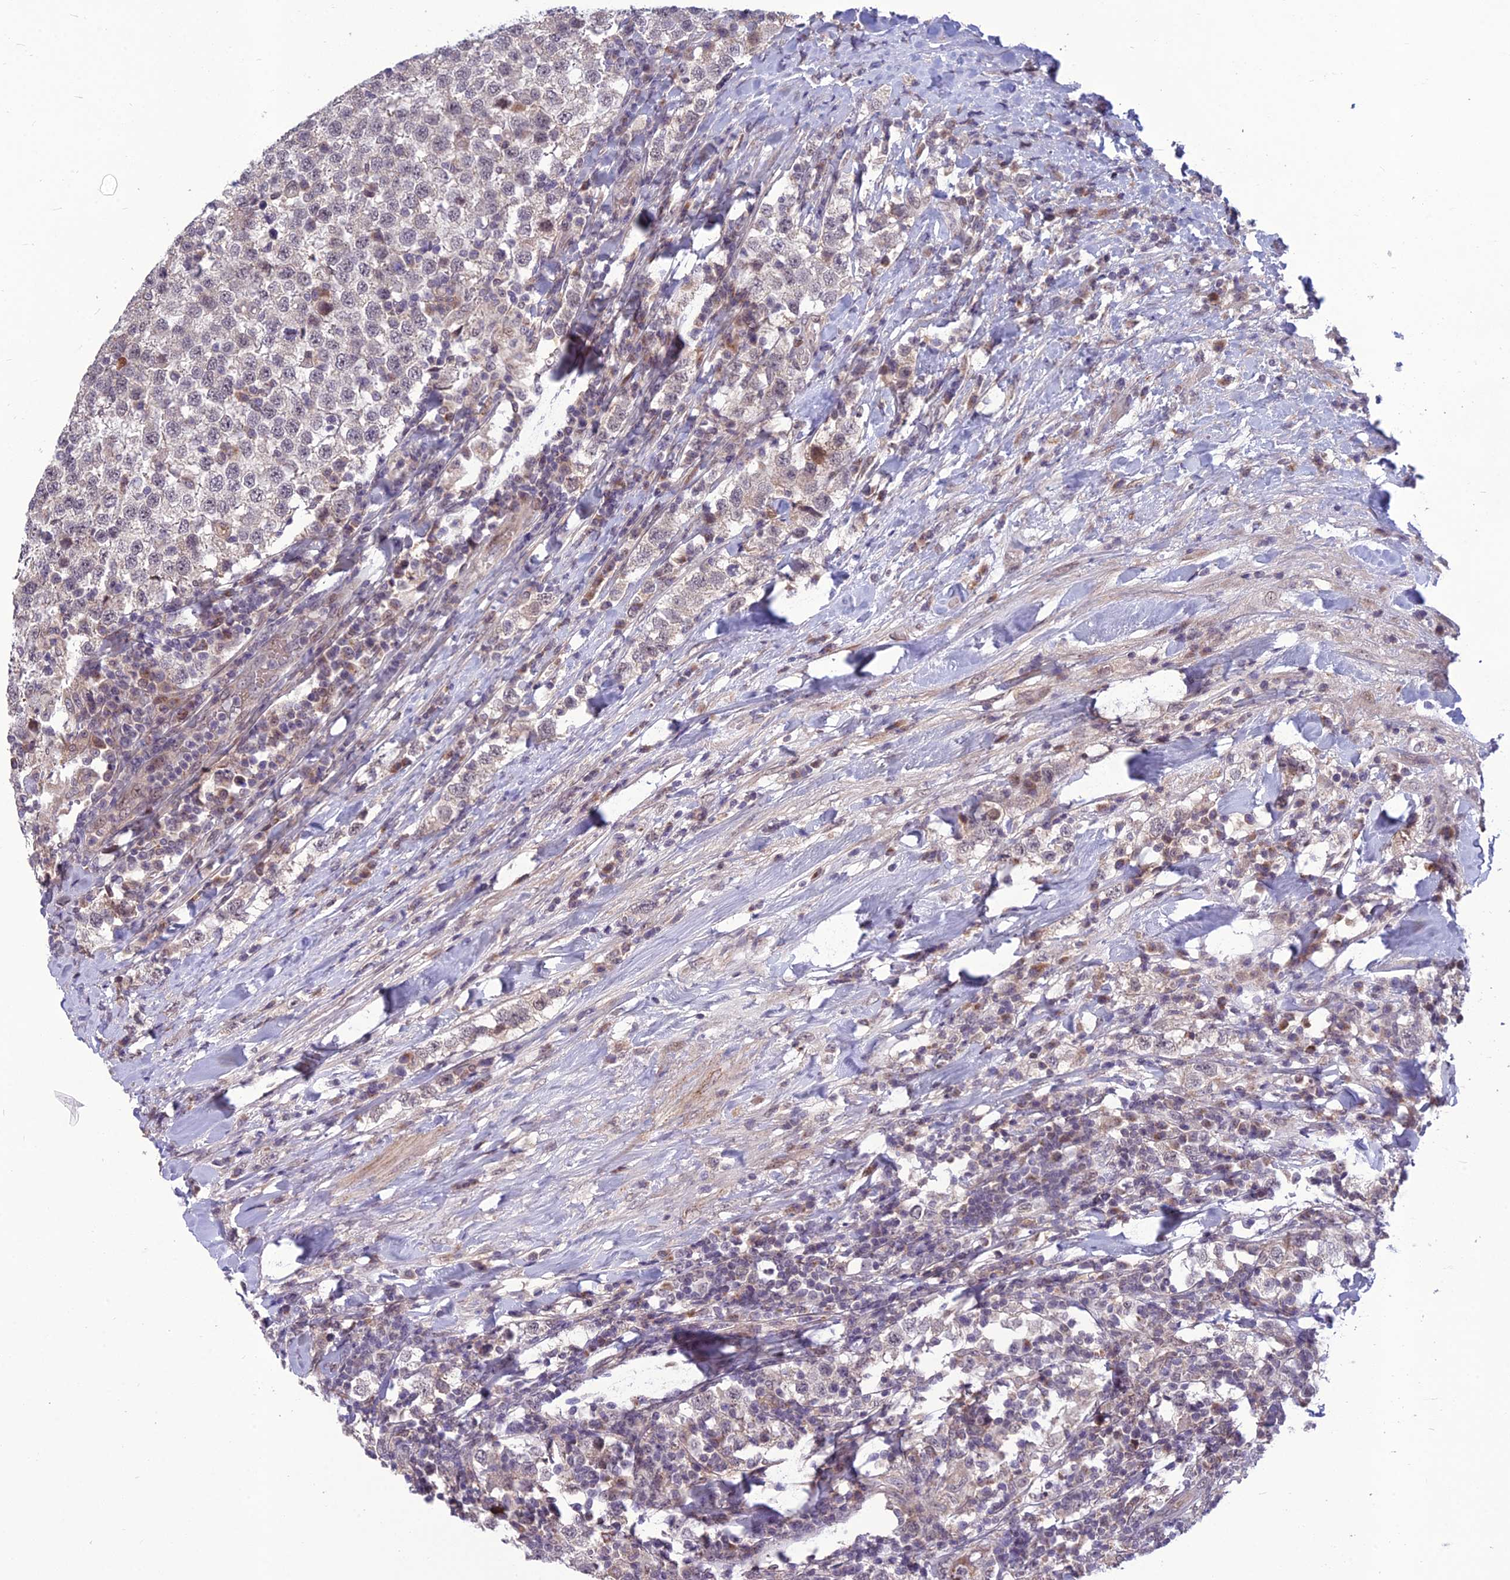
{"staining": {"intensity": "negative", "quantity": "none", "location": "none"}, "tissue": "testis cancer", "cell_type": "Tumor cells", "image_type": "cancer", "snomed": [{"axis": "morphology", "description": "Seminoma, NOS"}, {"axis": "topography", "description": "Testis"}], "caption": "Immunohistochemistry (IHC) histopathology image of neoplastic tissue: testis cancer (seminoma) stained with DAB (3,3'-diaminobenzidine) displays no significant protein positivity in tumor cells.", "gene": "FBRS", "patient": {"sex": "male", "age": 34}}